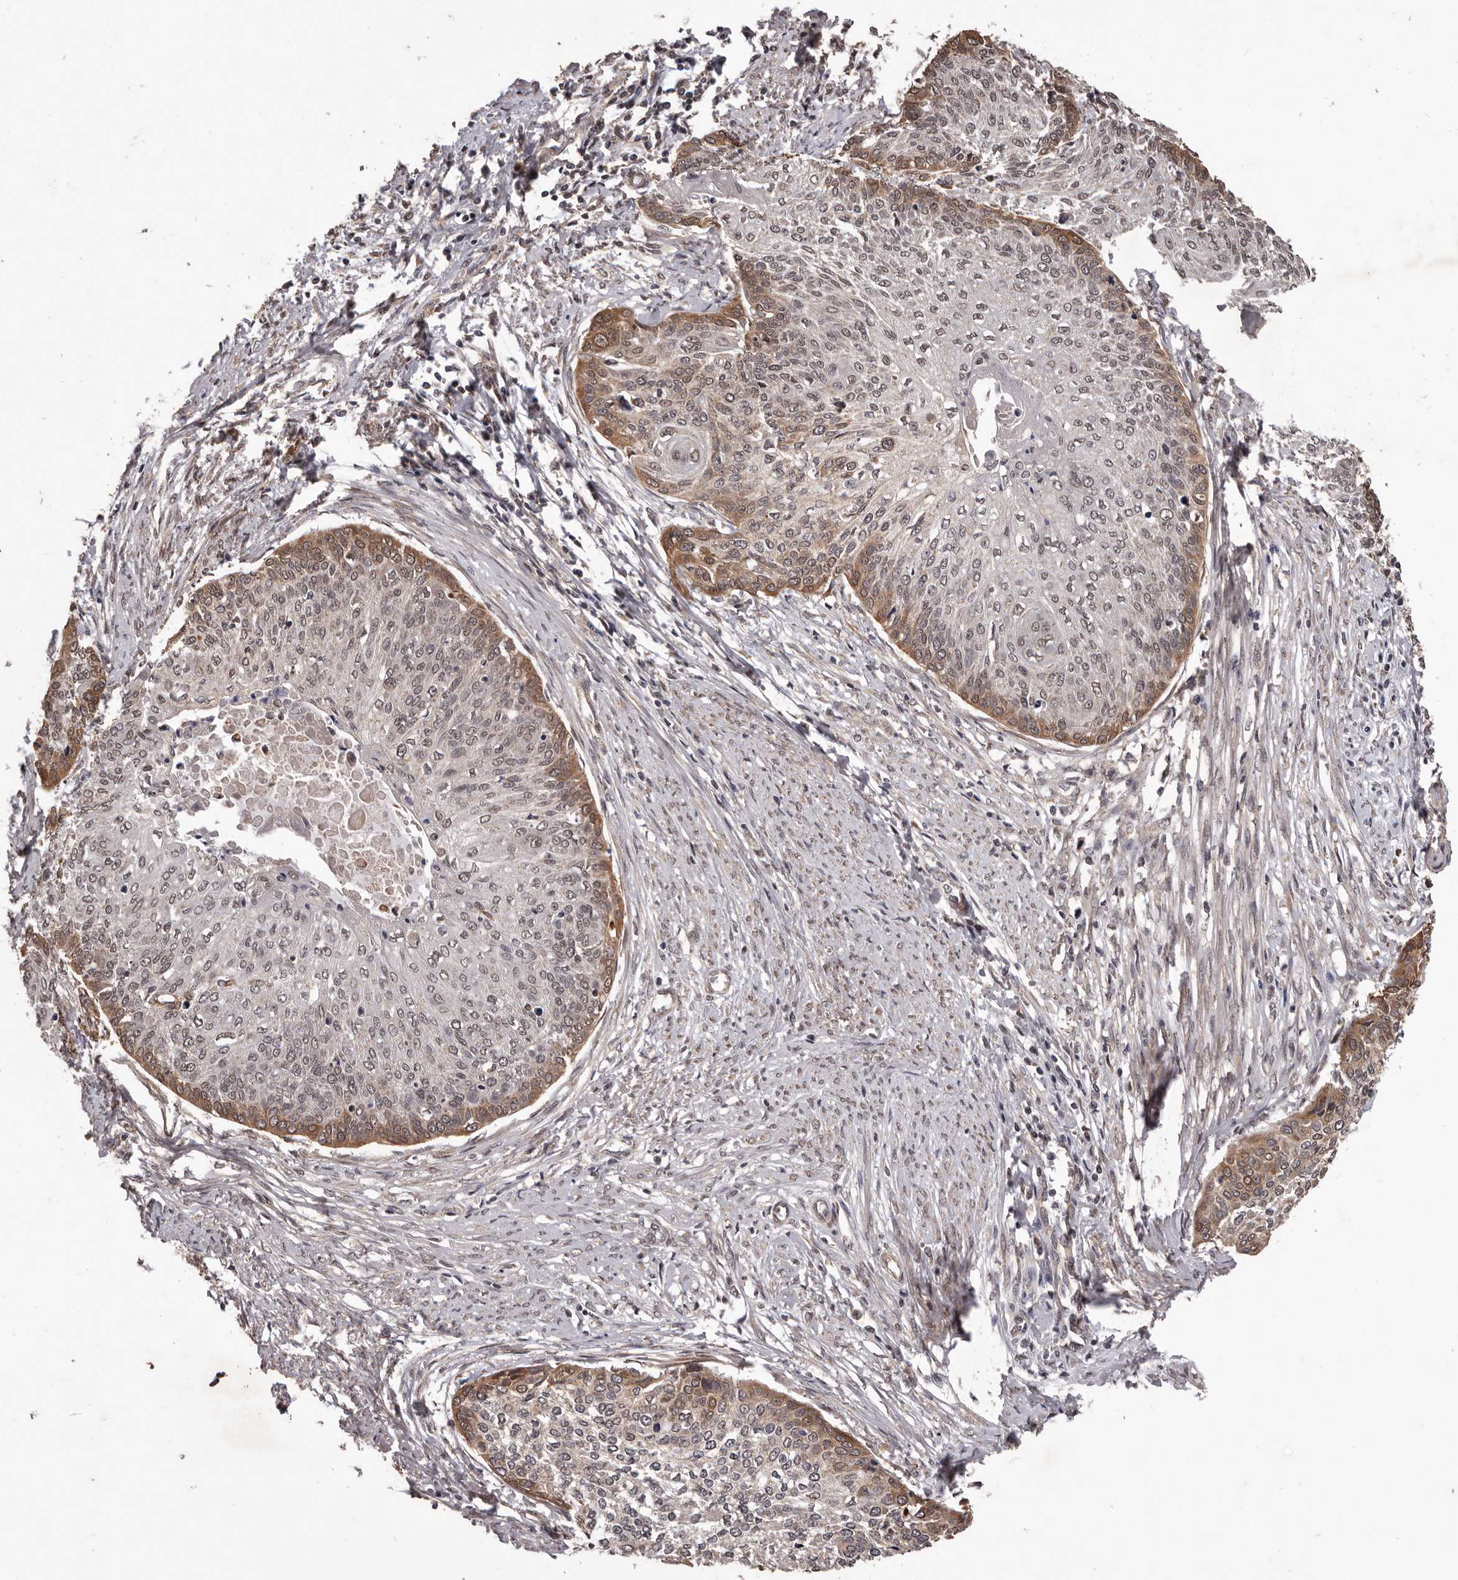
{"staining": {"intensity": "moderate", "quantity": "<25%", "location": "cytoplasmic/membranous"}, "tissue": "cervical cancer", "cell_type": "Tumor cells", "image_type": "cancer", "snomed": [{"axis": "morphology", "description": "Squamous cell carcinoma, NOS"}, {"axis": "topography", "description": "Cervix"}], "caption": "Immunohistochemistry (IHC) (DAB (3,3'-diaminobenzidine)) staining of squamous cell carcinoma (cervical) exhibits moderate cytoplasmic/membranous protein expression in about <25% of tumor cells.", "gene": "CELF3", "patient": {"sex": "female", "age": 37}}